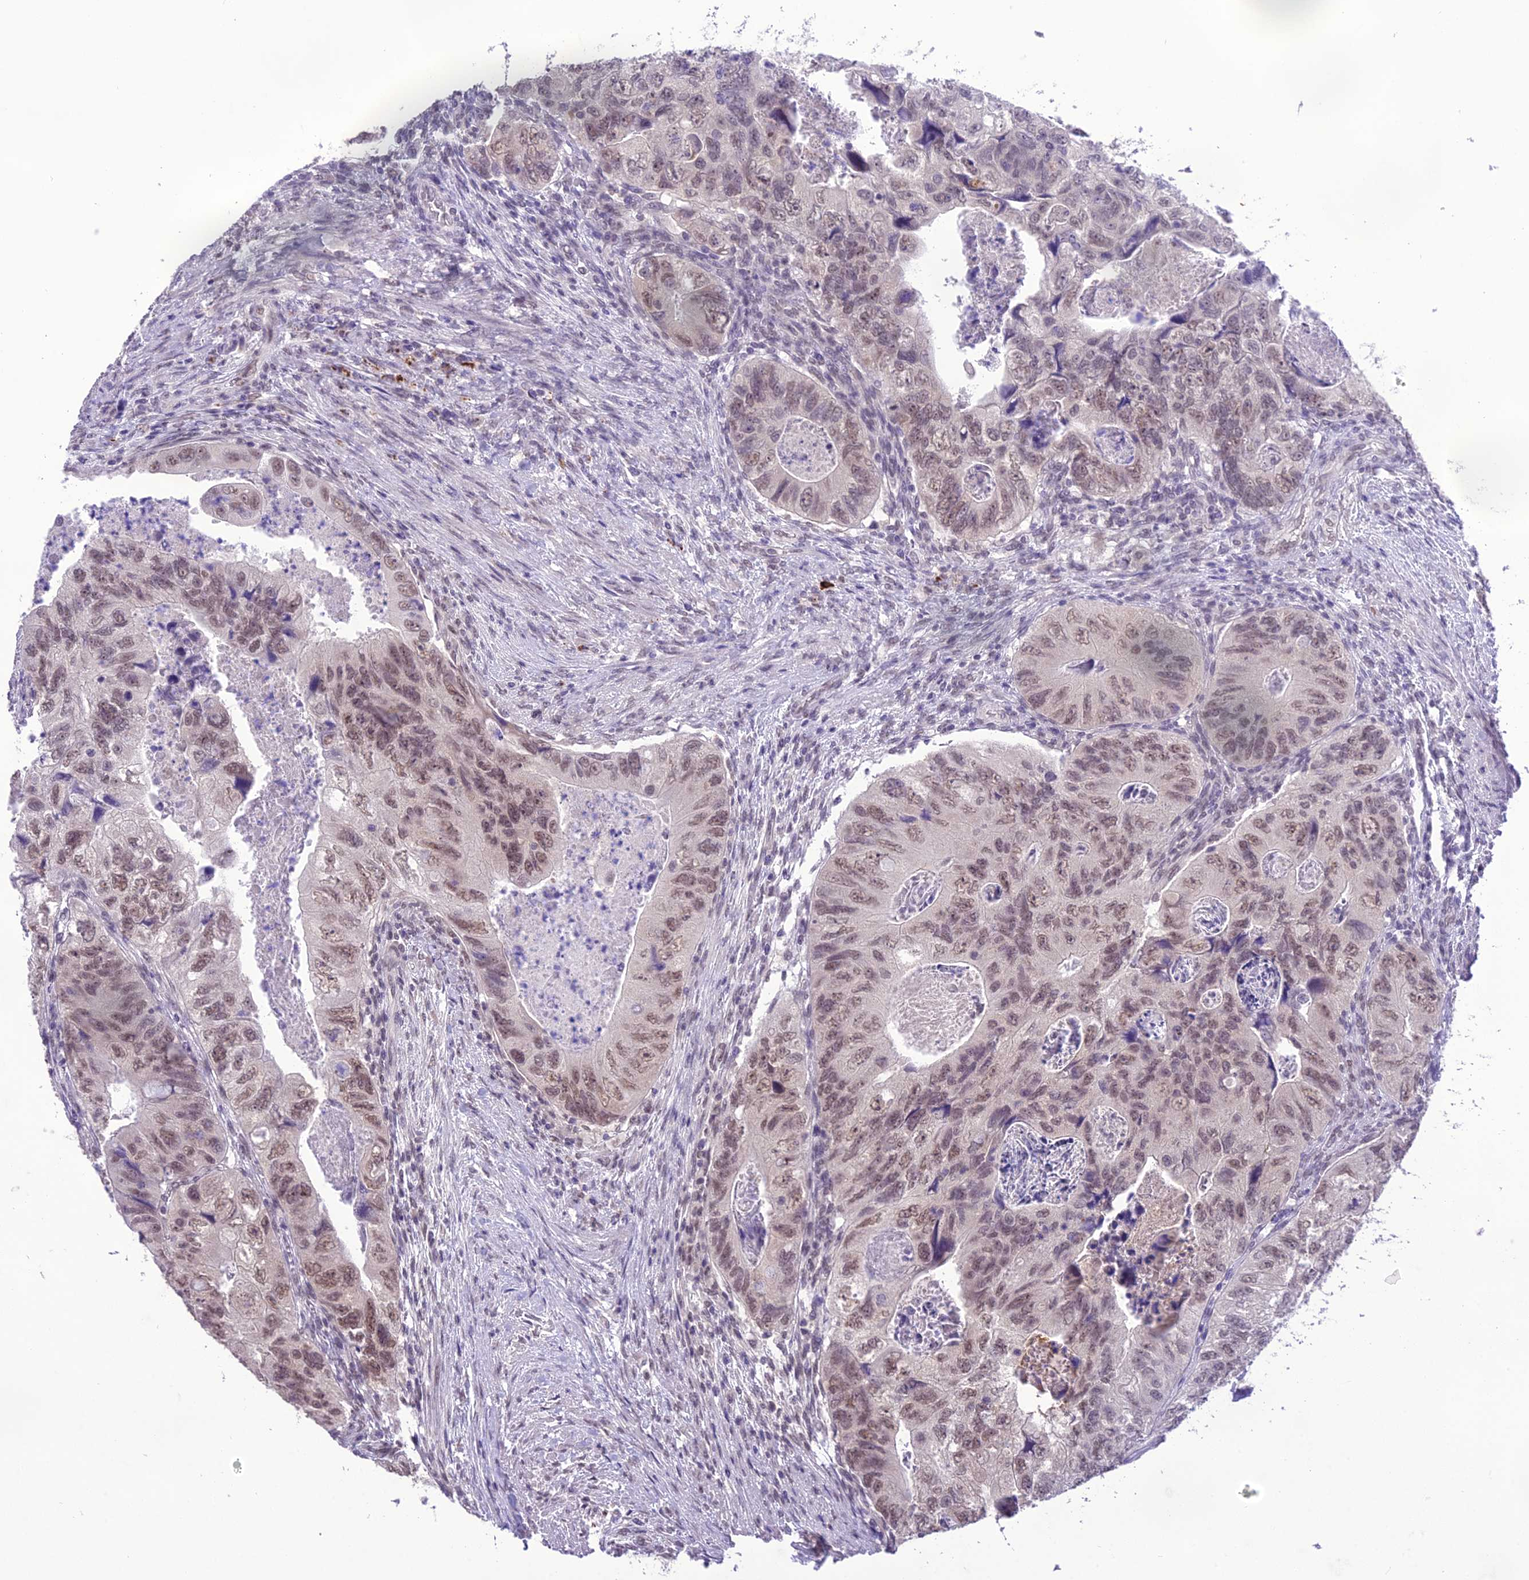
{"staining": {"intensity": "moderate", "quantity": ">75%", "location": "nuclear"}, "tissue": "colorectal cancer", "cell_type": "Tumor cells", "image_type": "cancer", "snomed": [{"axis": "morphology", "description": "Adenocarcinoma, NOS"}, {"axis": "topography", "description": "Rectum"}], "caption": "The photomicrograph reveals staining of colorectal cancer (adenocarcinoma), revealing moderate nuclear protein positivity (brown color) within tumor cells.", "gene": "SH3RF3", "patient": {"sex": "male", "age": 63}}